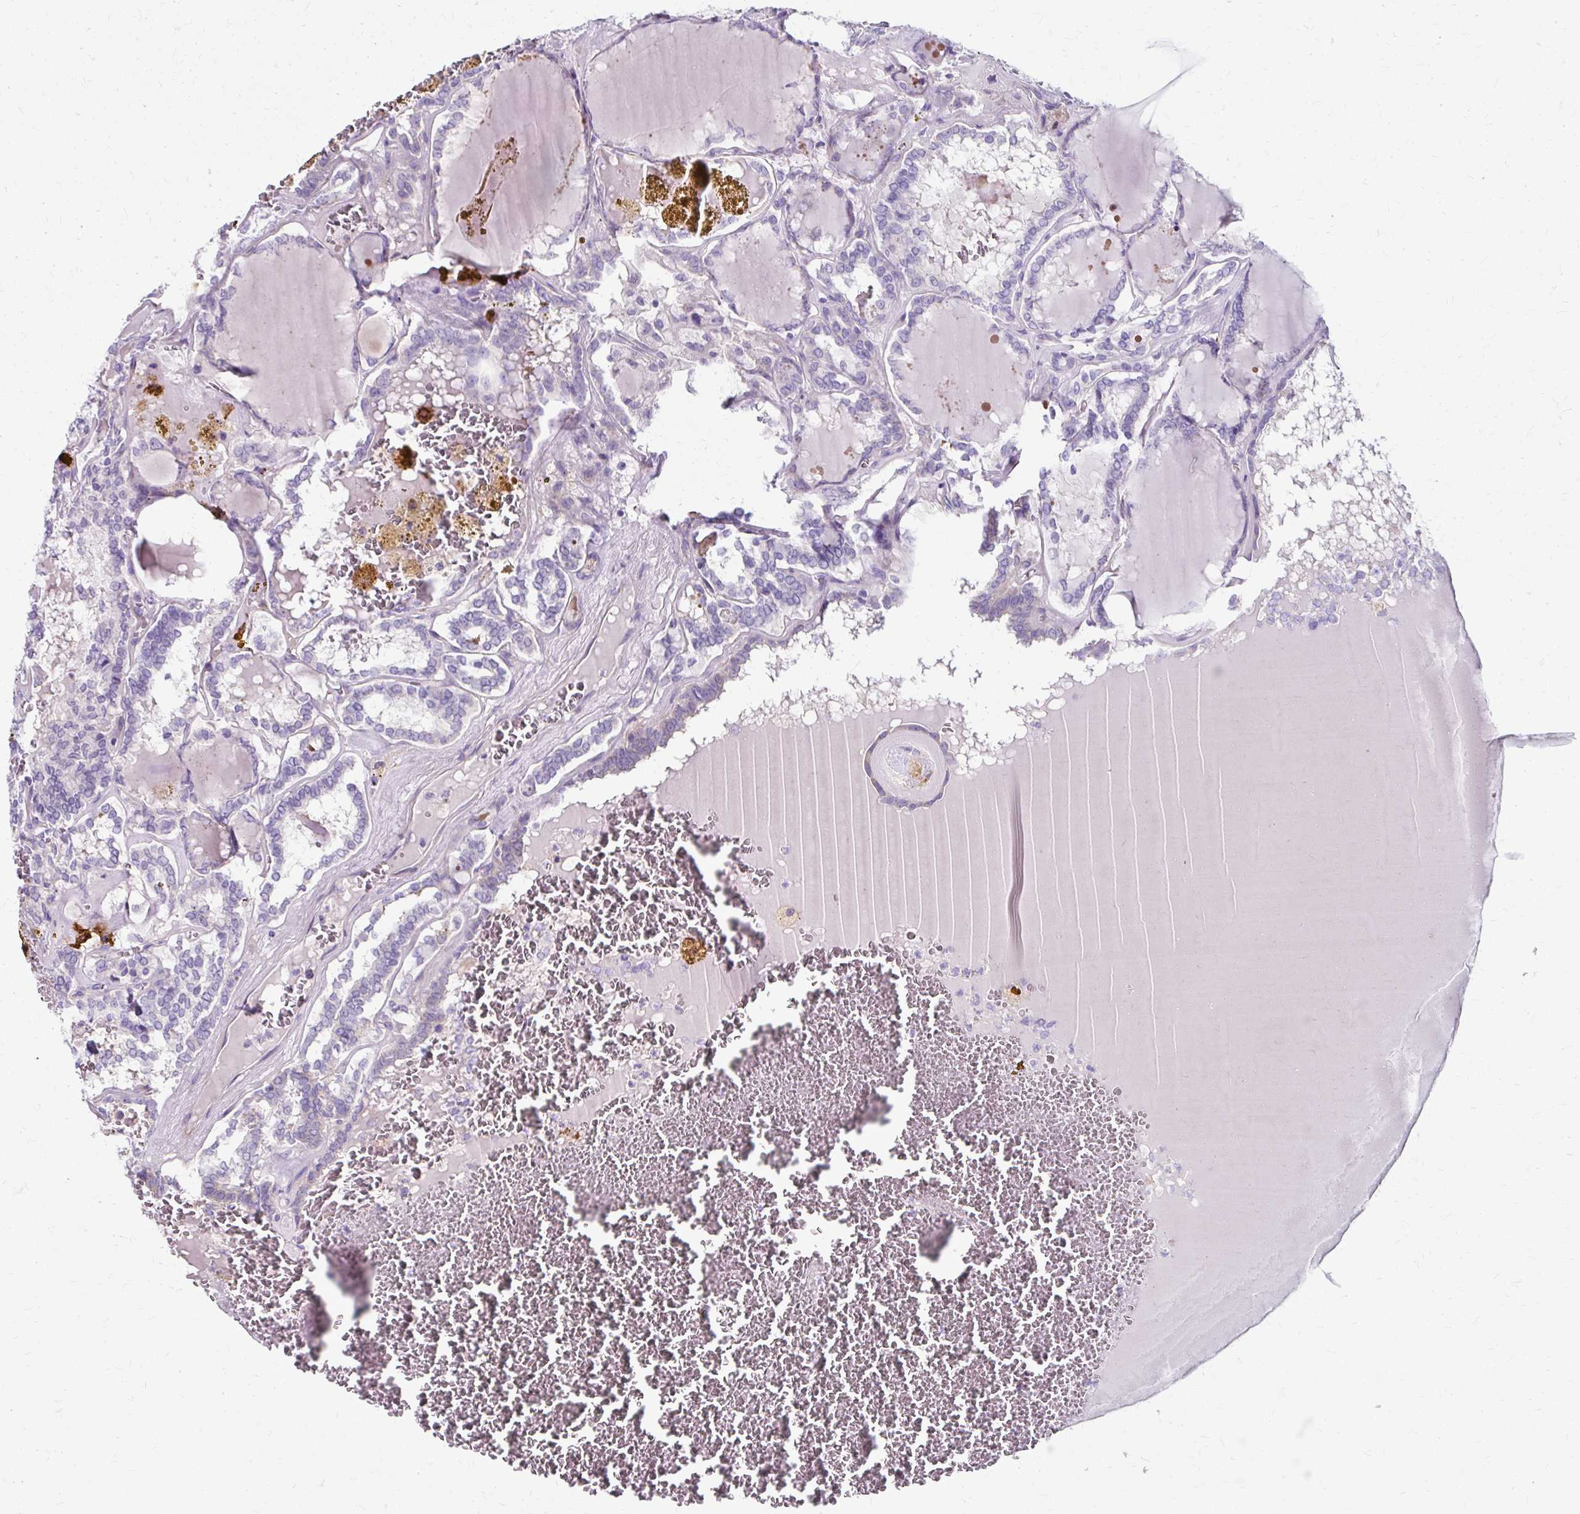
{"staining": {"intensity": "negative", "quantity": "none", "location": "none"}, "tissue": "thyroid cancer", "cell_type": "Tumor cells", "image_type": "cancer", "snomed": [{"axis": "morphology", "description": "Papillary adenocarcinoma, NOS"}, {"axis": "topography", "description": "Thyroid gland"}], "caption": "High magnification brightfield microscopy of thyroid cancer stained with DAB (3,3'-diaminobenzidine) (brown) and counterstained with hematoxylin (blue): tumor cells show no significant expression.", "gene": "ZNF555", "patient": {"sex": "female", "age": 72}}